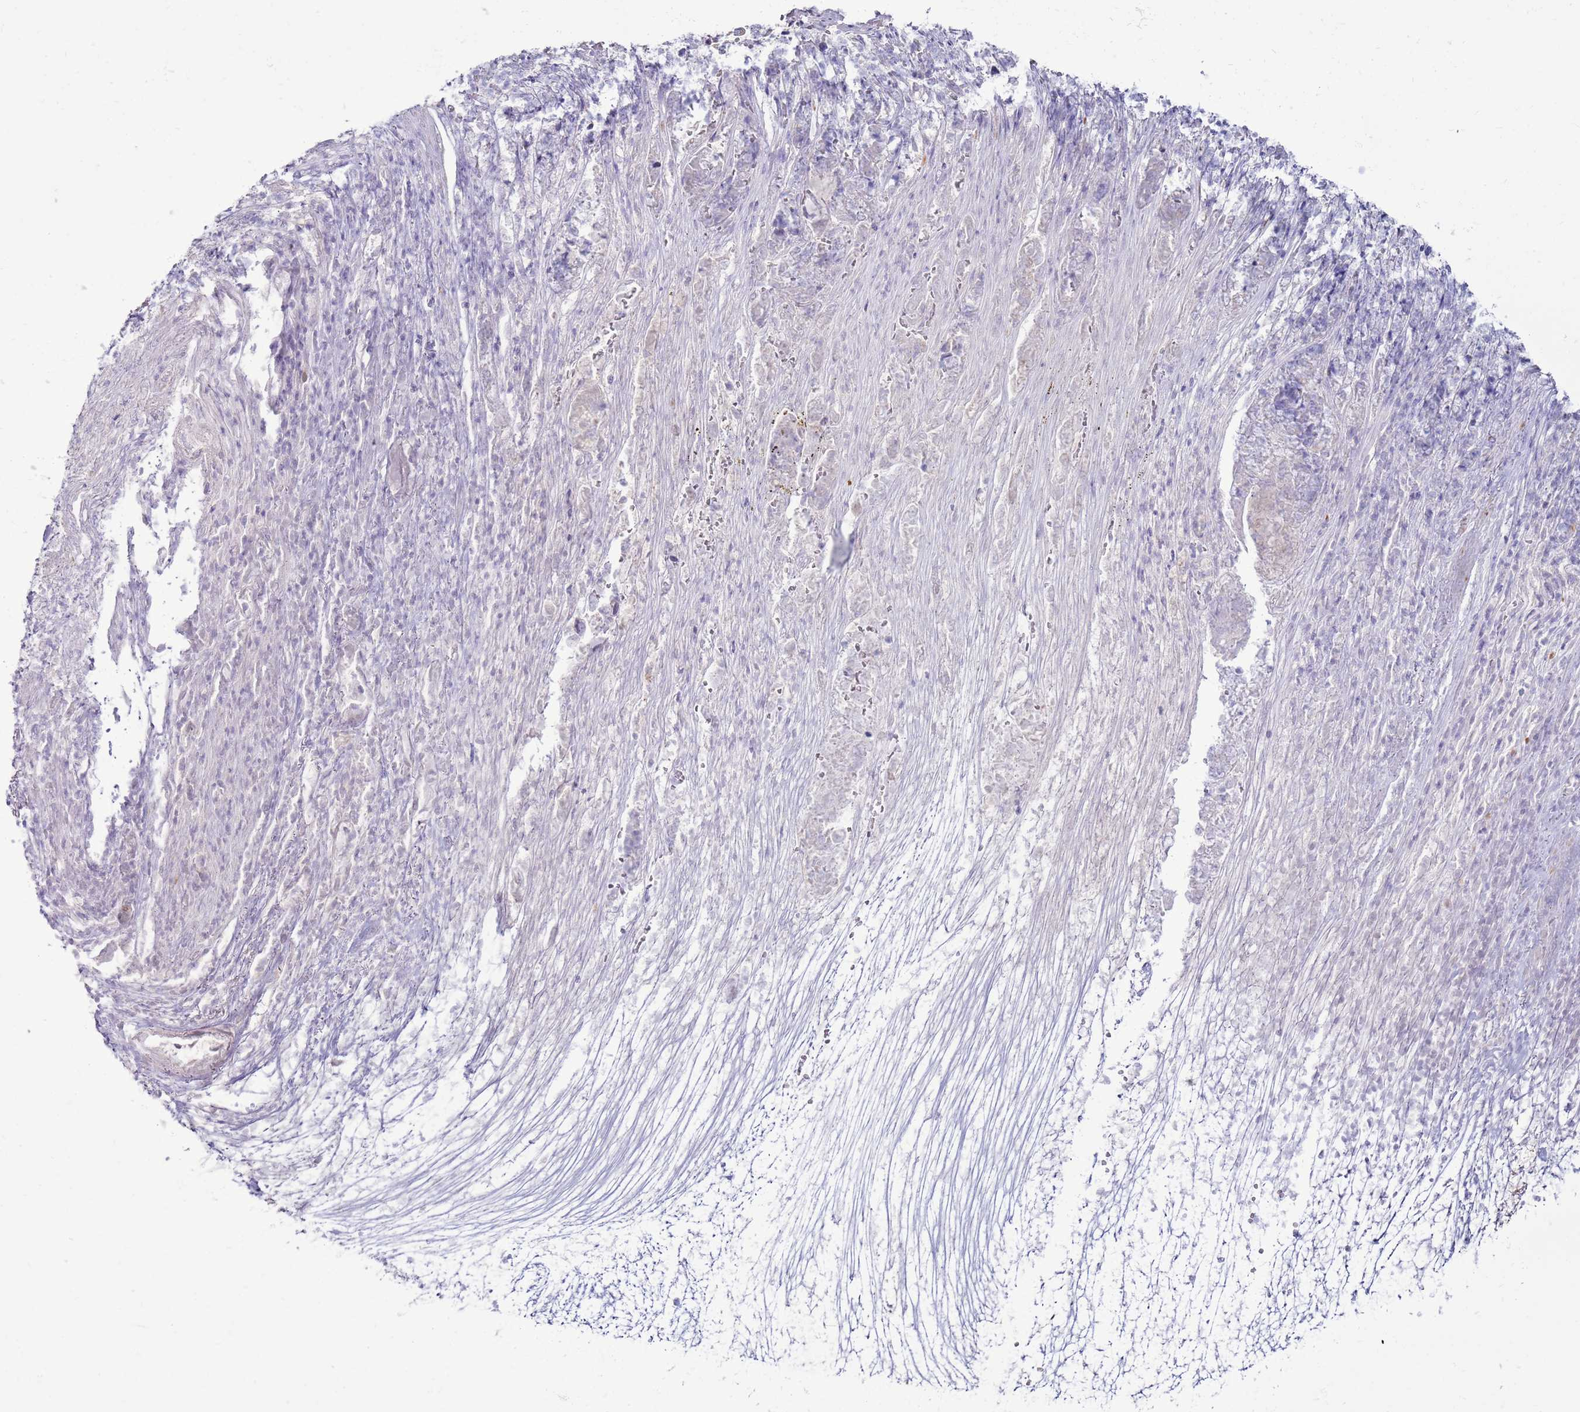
{"staining": {"intensity": "negative", "quantity": "none", "location": "none"}, "tissue": "stomach cancer", "cell_type": "Tumor cells", "image_type": "cancer", "snomed": [{"axis": "morphology", "description": "Normal tissue, NOS"}, {"axis": "morphology", "description": "Adenocarcinoma, NOS"}, {"axis": "topography", "description": "Stomach"}], "caption": "This is a micrograph of immunohistochemistry staining of adenocarcinoma (stomach), which shows no expression in tumor cells.", "gene": "TRAPPC4", "patient": {"sex": "female", "age": 79}}